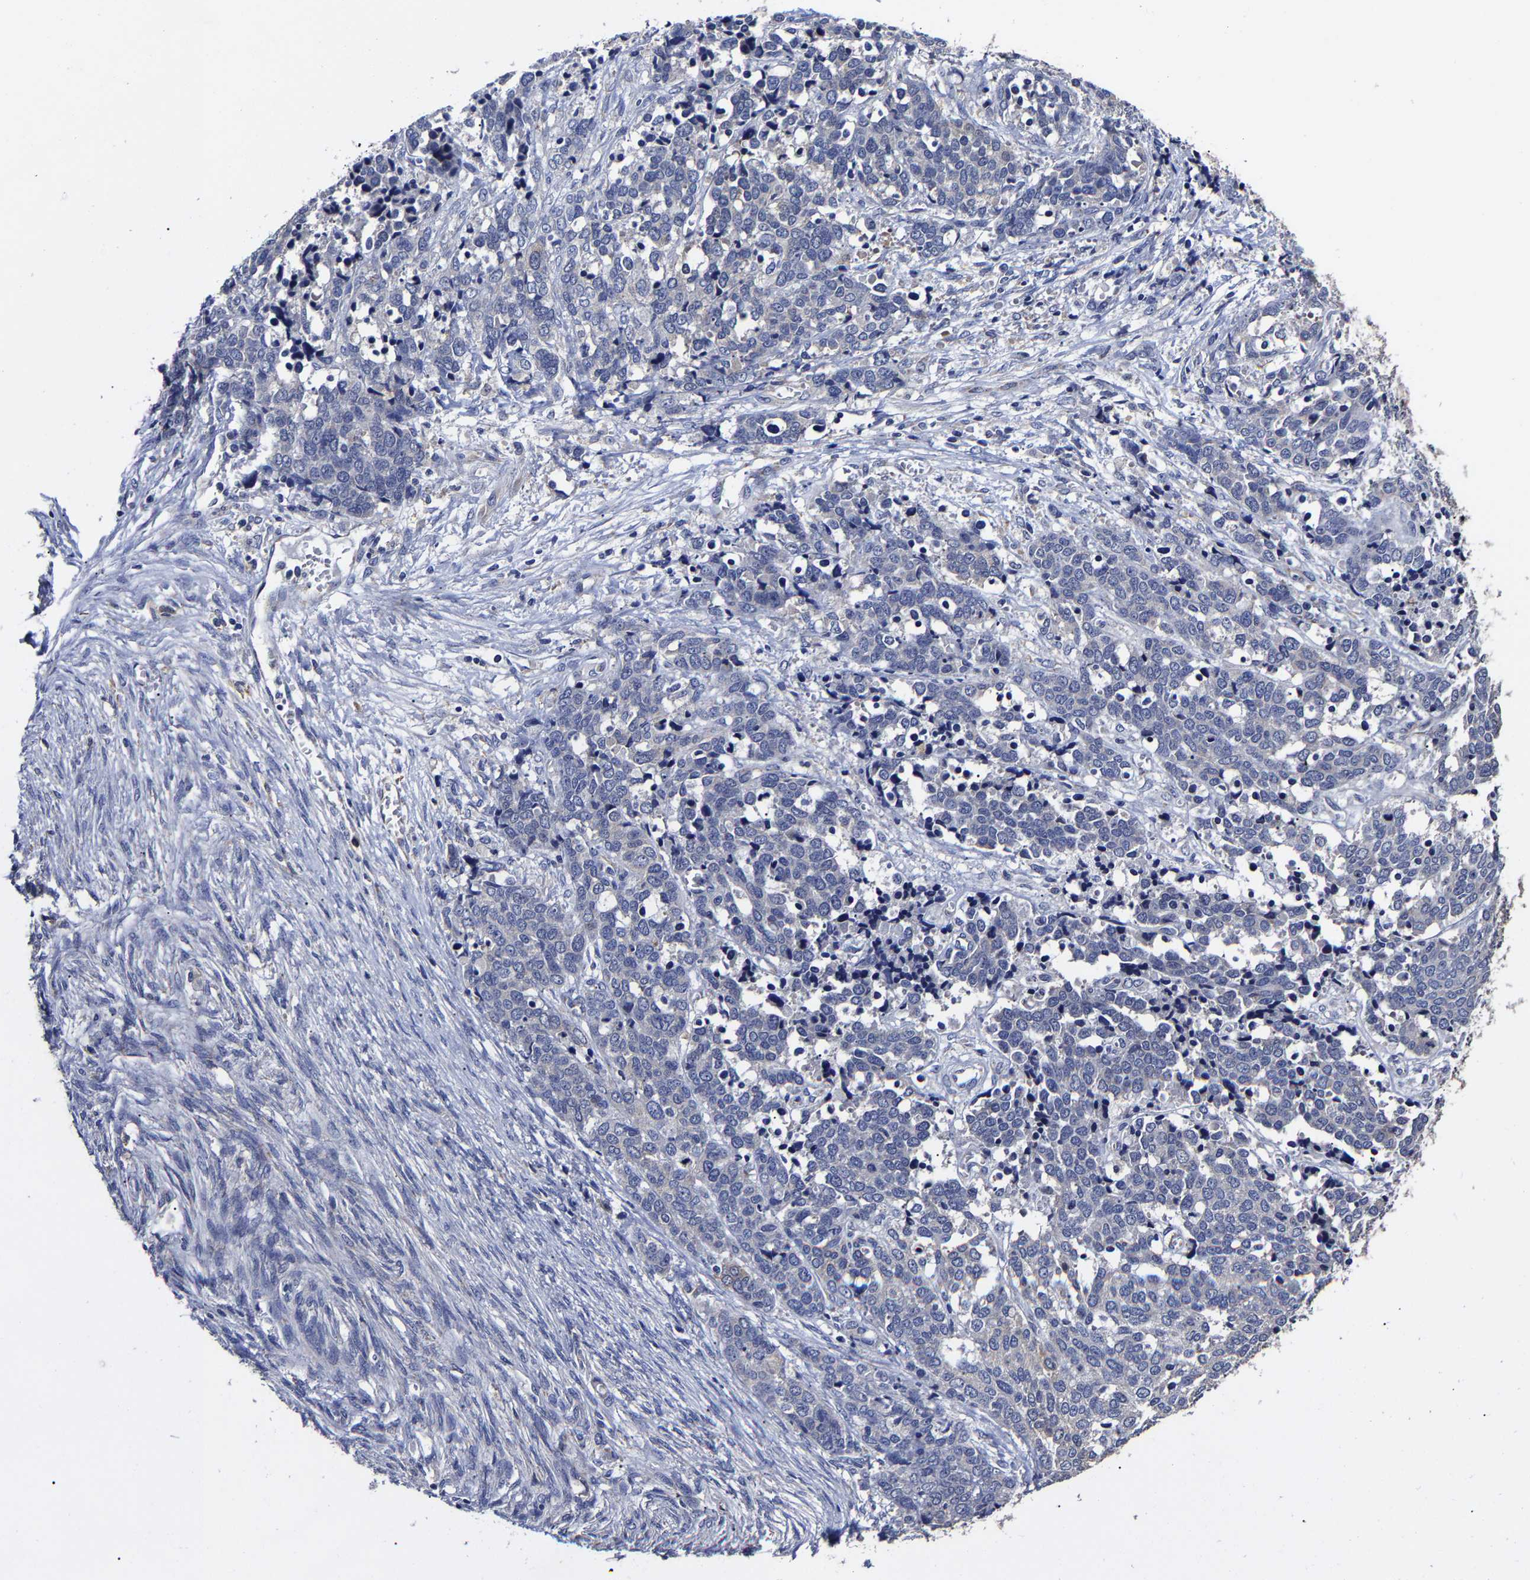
{"staining": {"intensity": "negative", "quantity": "none", "location": "none"}, "tissue": "ovarian cancer", "cell_type": "Tumor cells", "image_type": "cancer", "snomed": [{"axis": "morphology", "description": "Cystadenocarcinoma, serous, NOS"}, {"axis": "topography", "description": "Ovary"}], "caption": "Histopathology image shows no protein expression in tumor cells of ovarian serous cystadenocarcinoma tissue.", "gene": "AASS", "patient": {"sex": "female", "age": 44}}